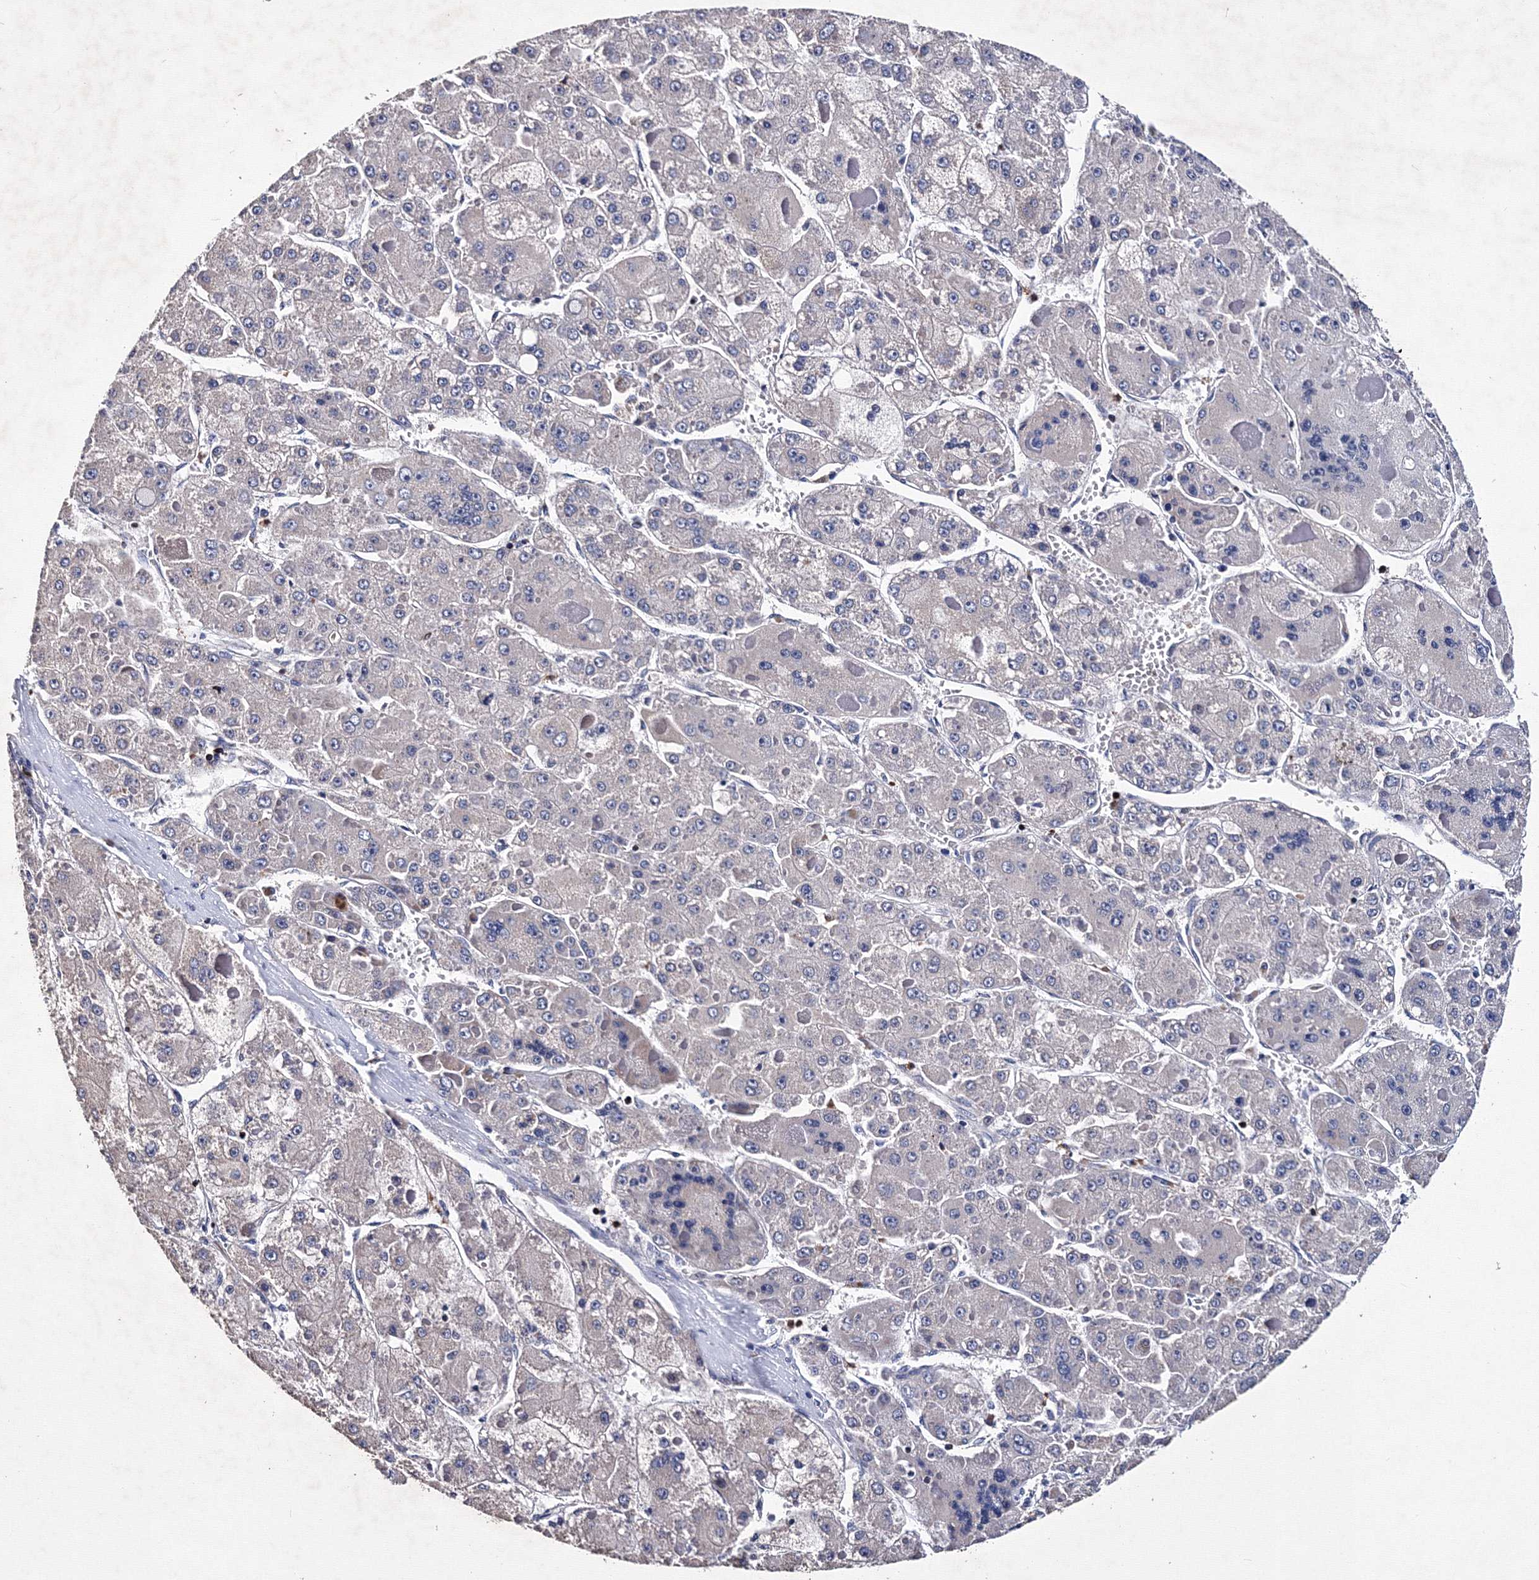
{"staining": {"intensity": "negative", "quantity": "none", "location": "none"}, "tissue": "liver cancer", "cell_type": "Tumor cells", "image_type": "cancer", "snomed": [{"axis": "morphology", "description": "Carcinoma, Hepatocellular, NOS"}, {"axis": "topography", "description": "Liver"}], "caption": "An image of liver cancer stained for a protein shows no brown staining in tumor cells. (DAB (3,3'-diaminobenzidine) immunohistochemistry visualized using brightfield microscopy, high magnification).", "gene": "PHYKPL", "patient": {"sex": "female", "age": 73}}